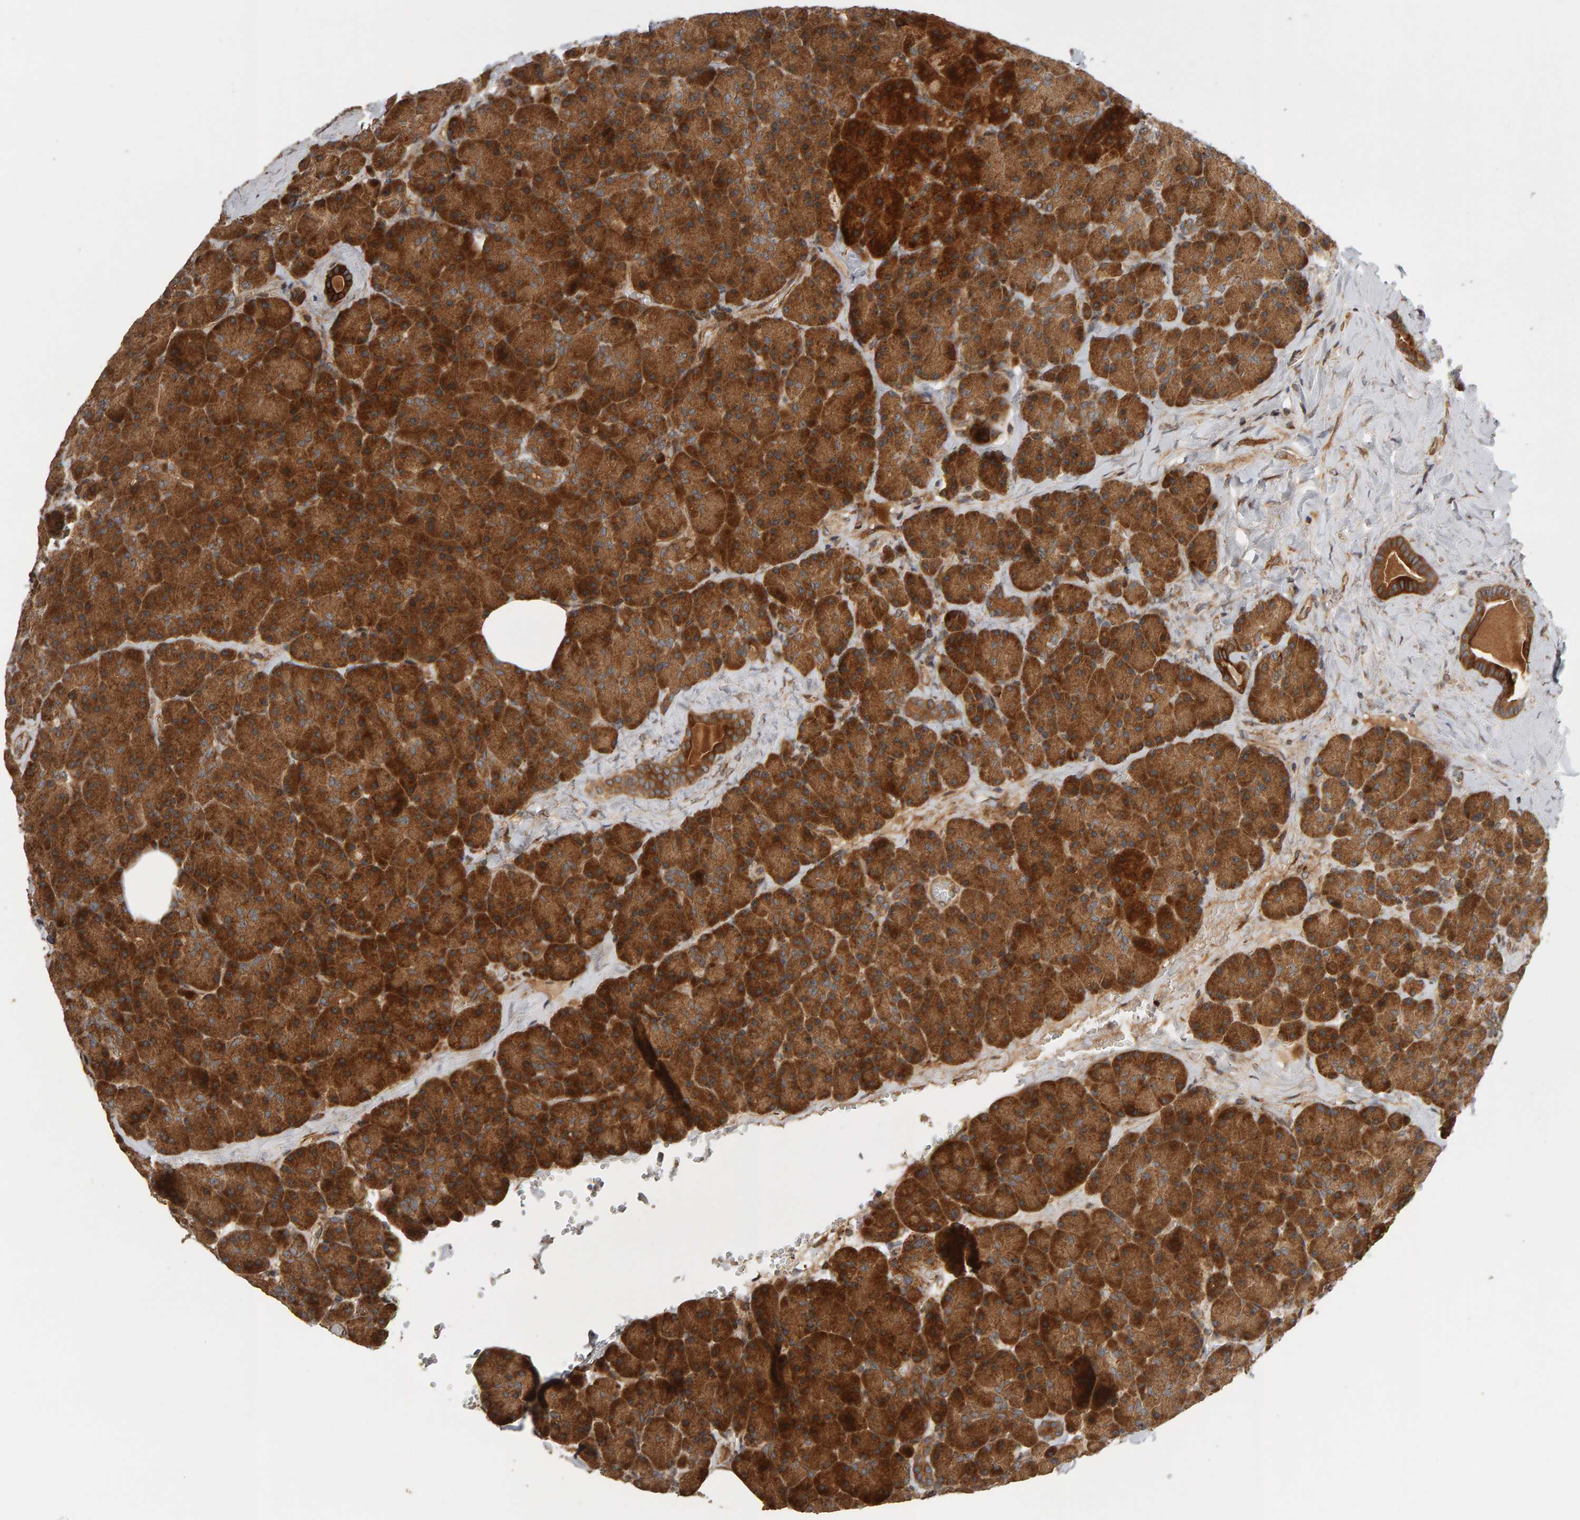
{"staining": {"intensity": "strong", "quantity": ">75%", "location": "cytoplasmic/membranous"}, "tissue": "pancreas", "cell_type": "Exocrine glandular cells", "image_type": "normal", "snomed": [{"axis": "morphology", "description": "Normal tissue, NOS"}, {"axis": "morphology", "description": "Carcinoid, malignant, NOS"}, {"axis": "topography", "description": "Pancreas"}], "caption": "Strong cytoplasmic/membranous staining is present in approximately >75% of exocrine glandular cells in normal pancreas. (DAB (3,3'-diaminobenzidine) IHC, brown staining for protein, blue staining for nuclei).", "gene": "ZFAND1", "patient": {"sex": "female", "age": 35}}